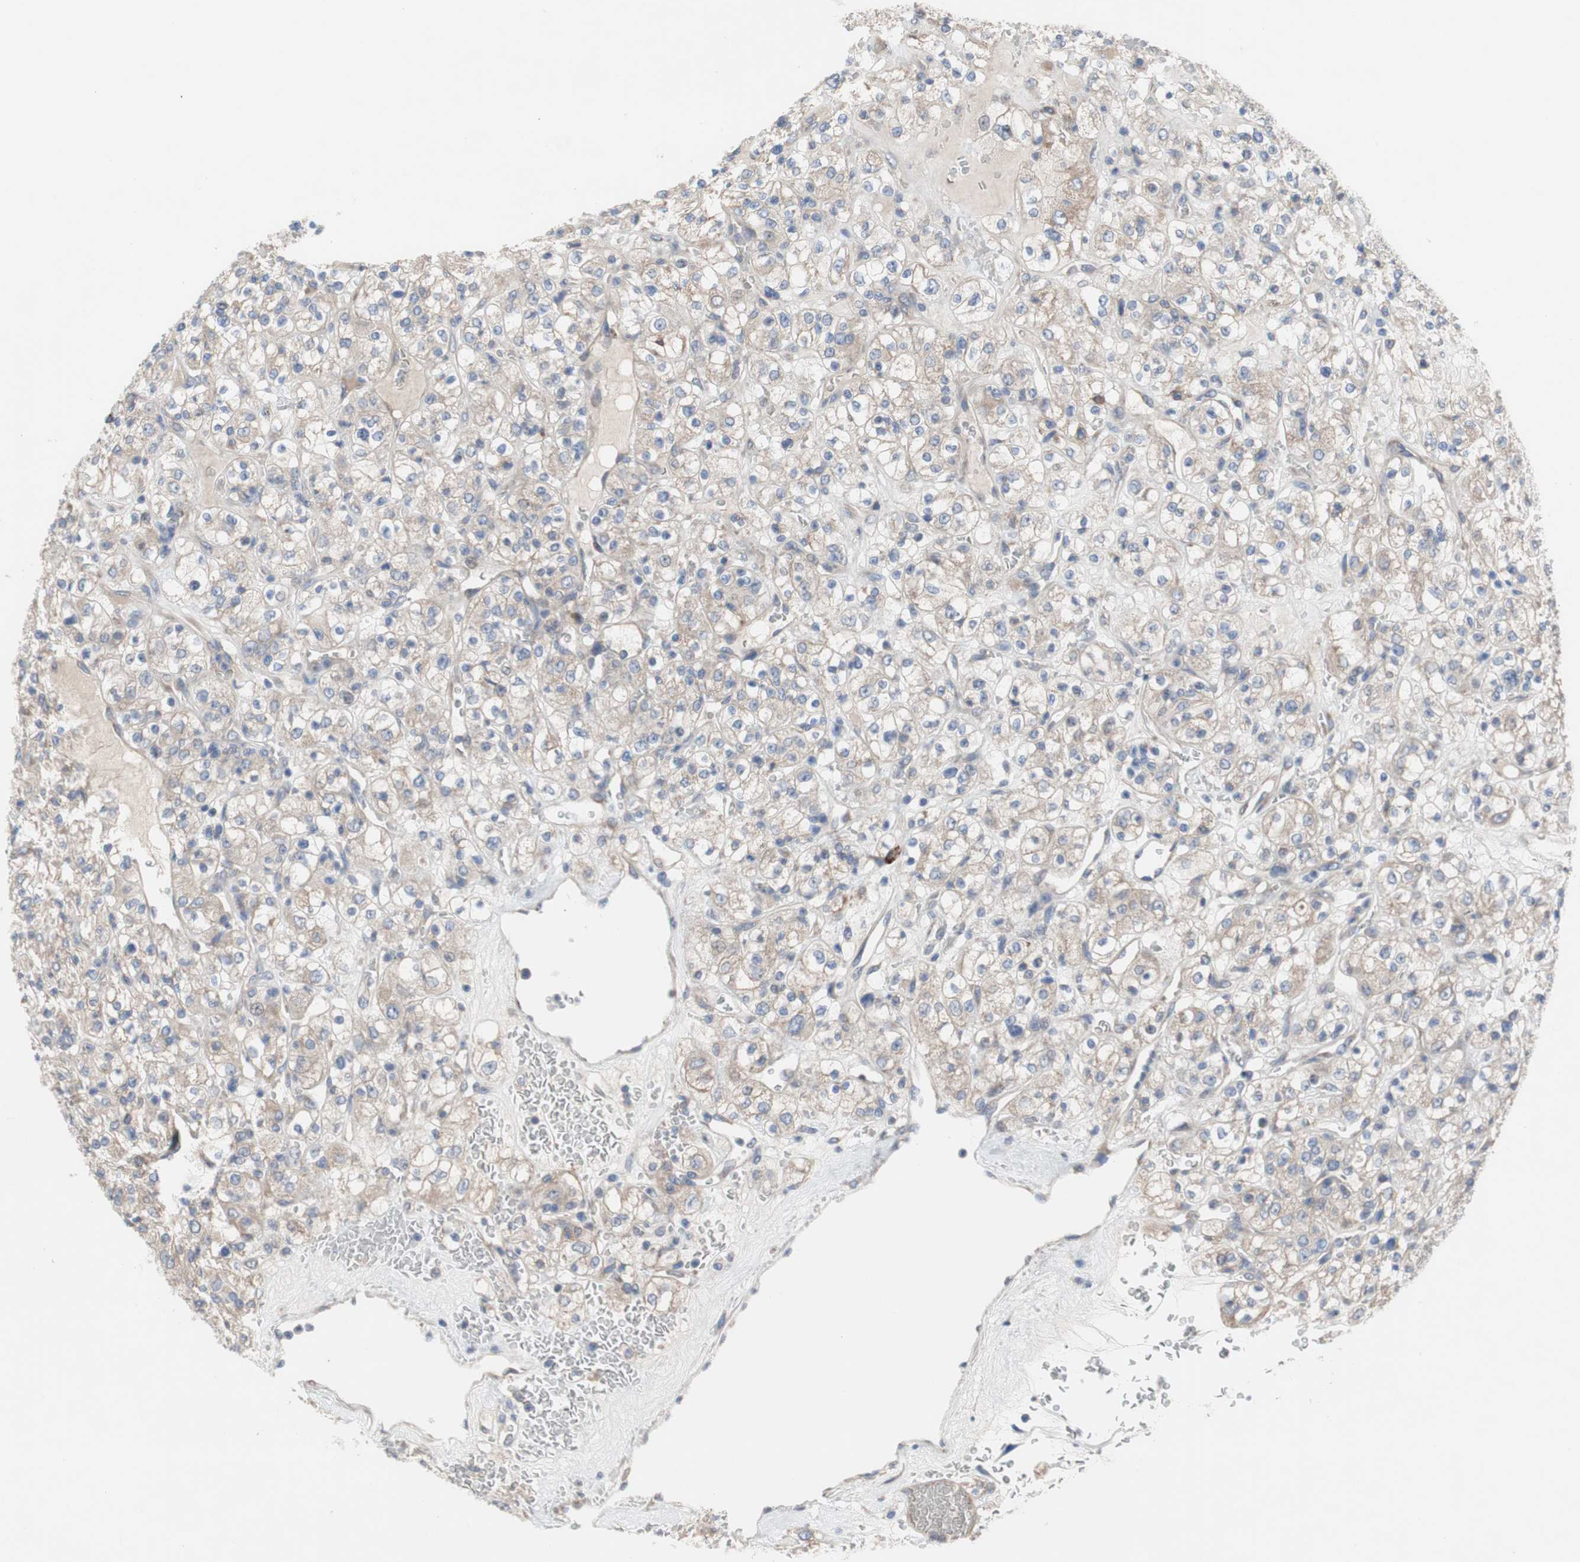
{"staining": {"intensity": "weak", "quantity": ">75%", "location": "cytoplasmic/membranous"}, "tissue": "renal cancer", "cell_type": "Tumor cells", "image_type": "cancer", "snomed": [{"axis": "morphology", "description": "Normal tissue, NOS"}, {"axis": "morphology", "description": "Adenocarcinoma, NOS"}, {"axis": "topography", "description": "Kidney"}], "caption": "Renal cancer was stained to show a protein in brown. There is low levels of weak cytoplasmic/membranous positivity in approximately >75% of tumor cells.", "gene": "TTC14", "patient": {"sex": "female", "age": 72}}